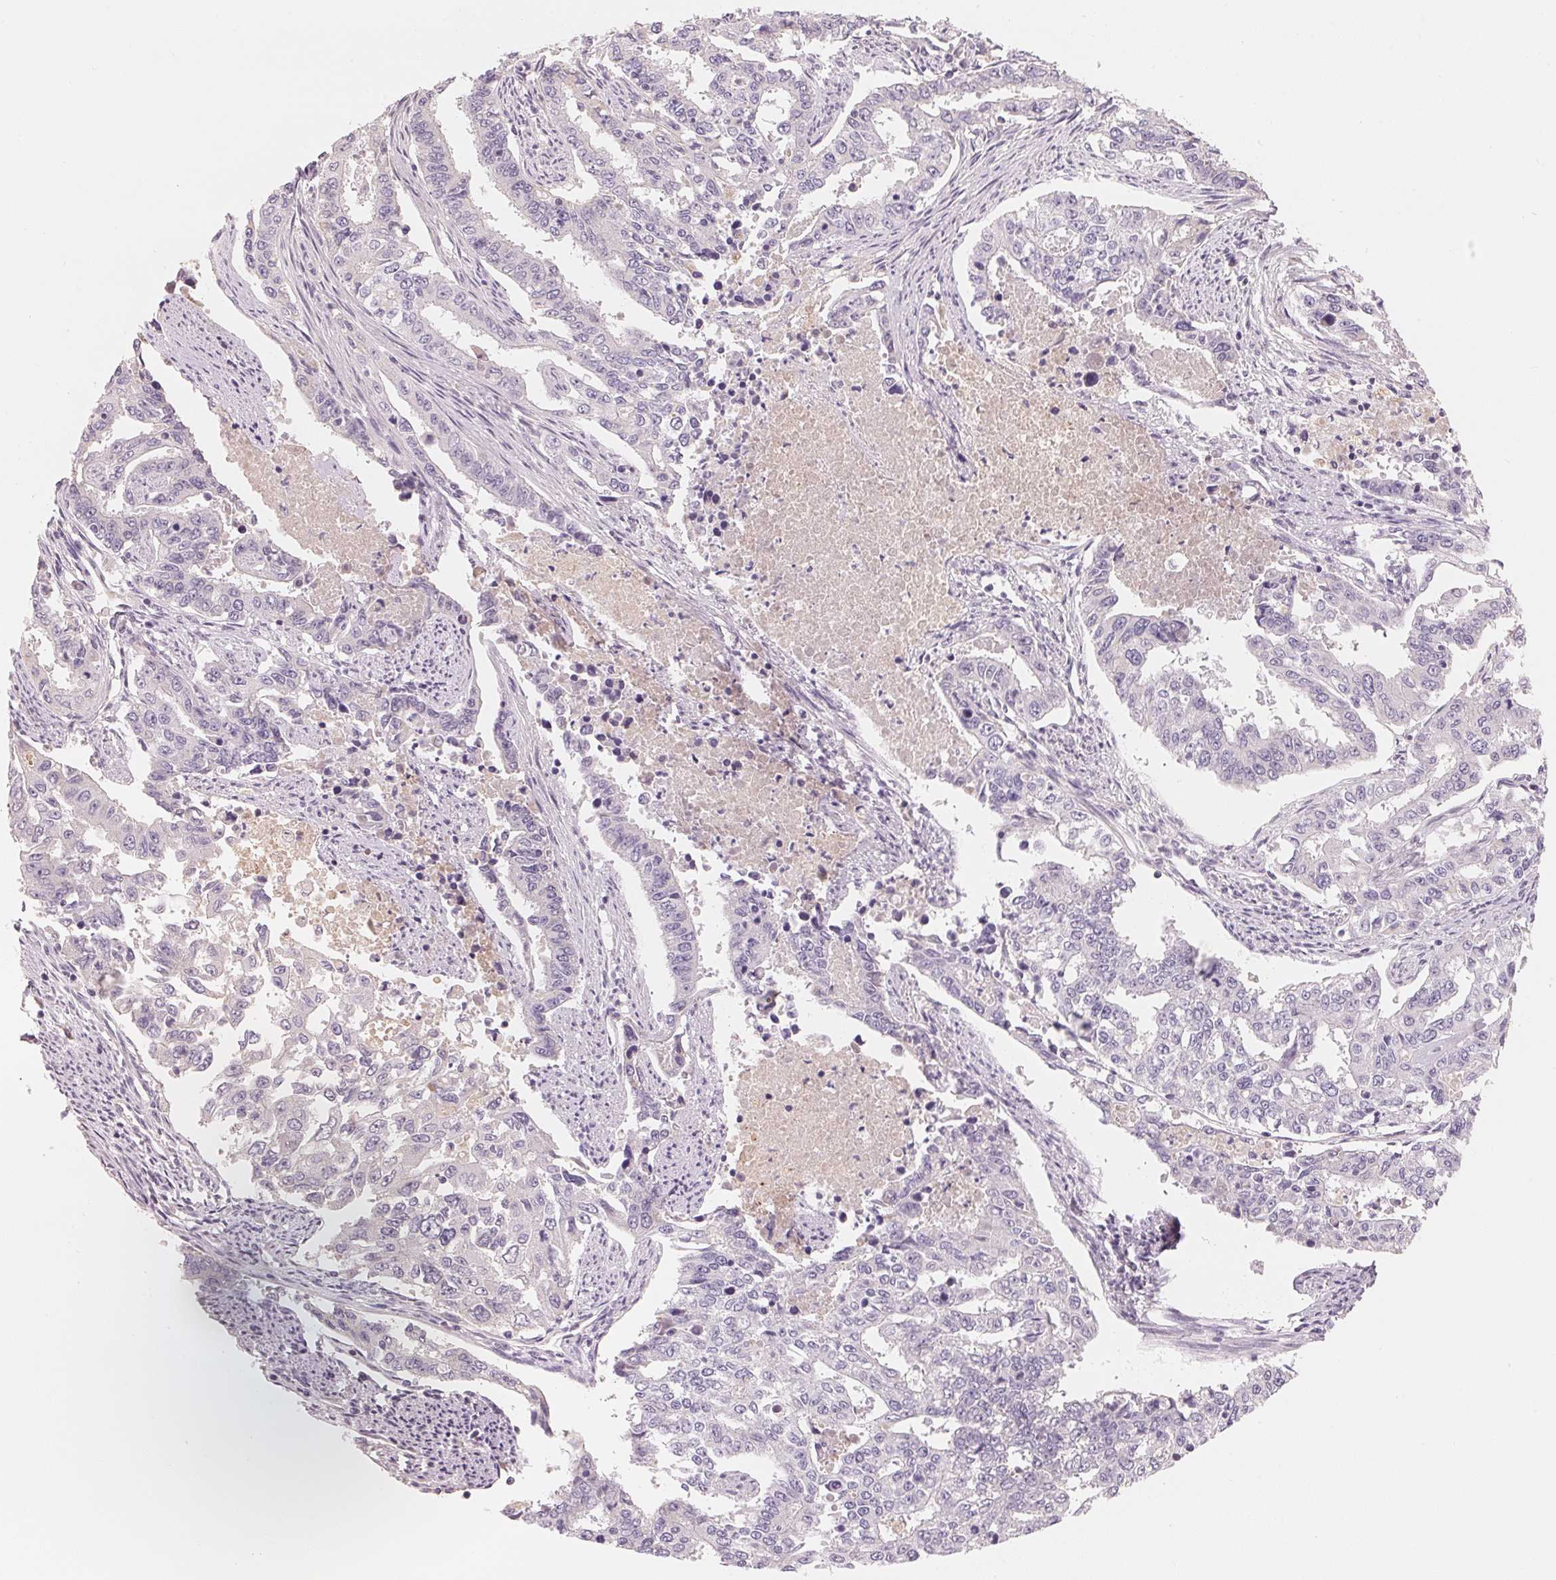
{"staining": {"intensity": "negative", "quantity": "none", "location": "none"}, "tissue": "endometrial cancer", "cell_type": "Tumor cells", "image_type": "cancer", "snomed": [{"axis": "morphology", "description": "Adenocarcinoma, NOS"}, {"axis": "topography", "description": "Uterus"}], "caption": "Immunohistochemical staining of human endometrial adenocarcinoma reveals no significant positivity in tumor cells.", "gene": "CFHR2", "patient": {"sex": "female", "age": 59}}